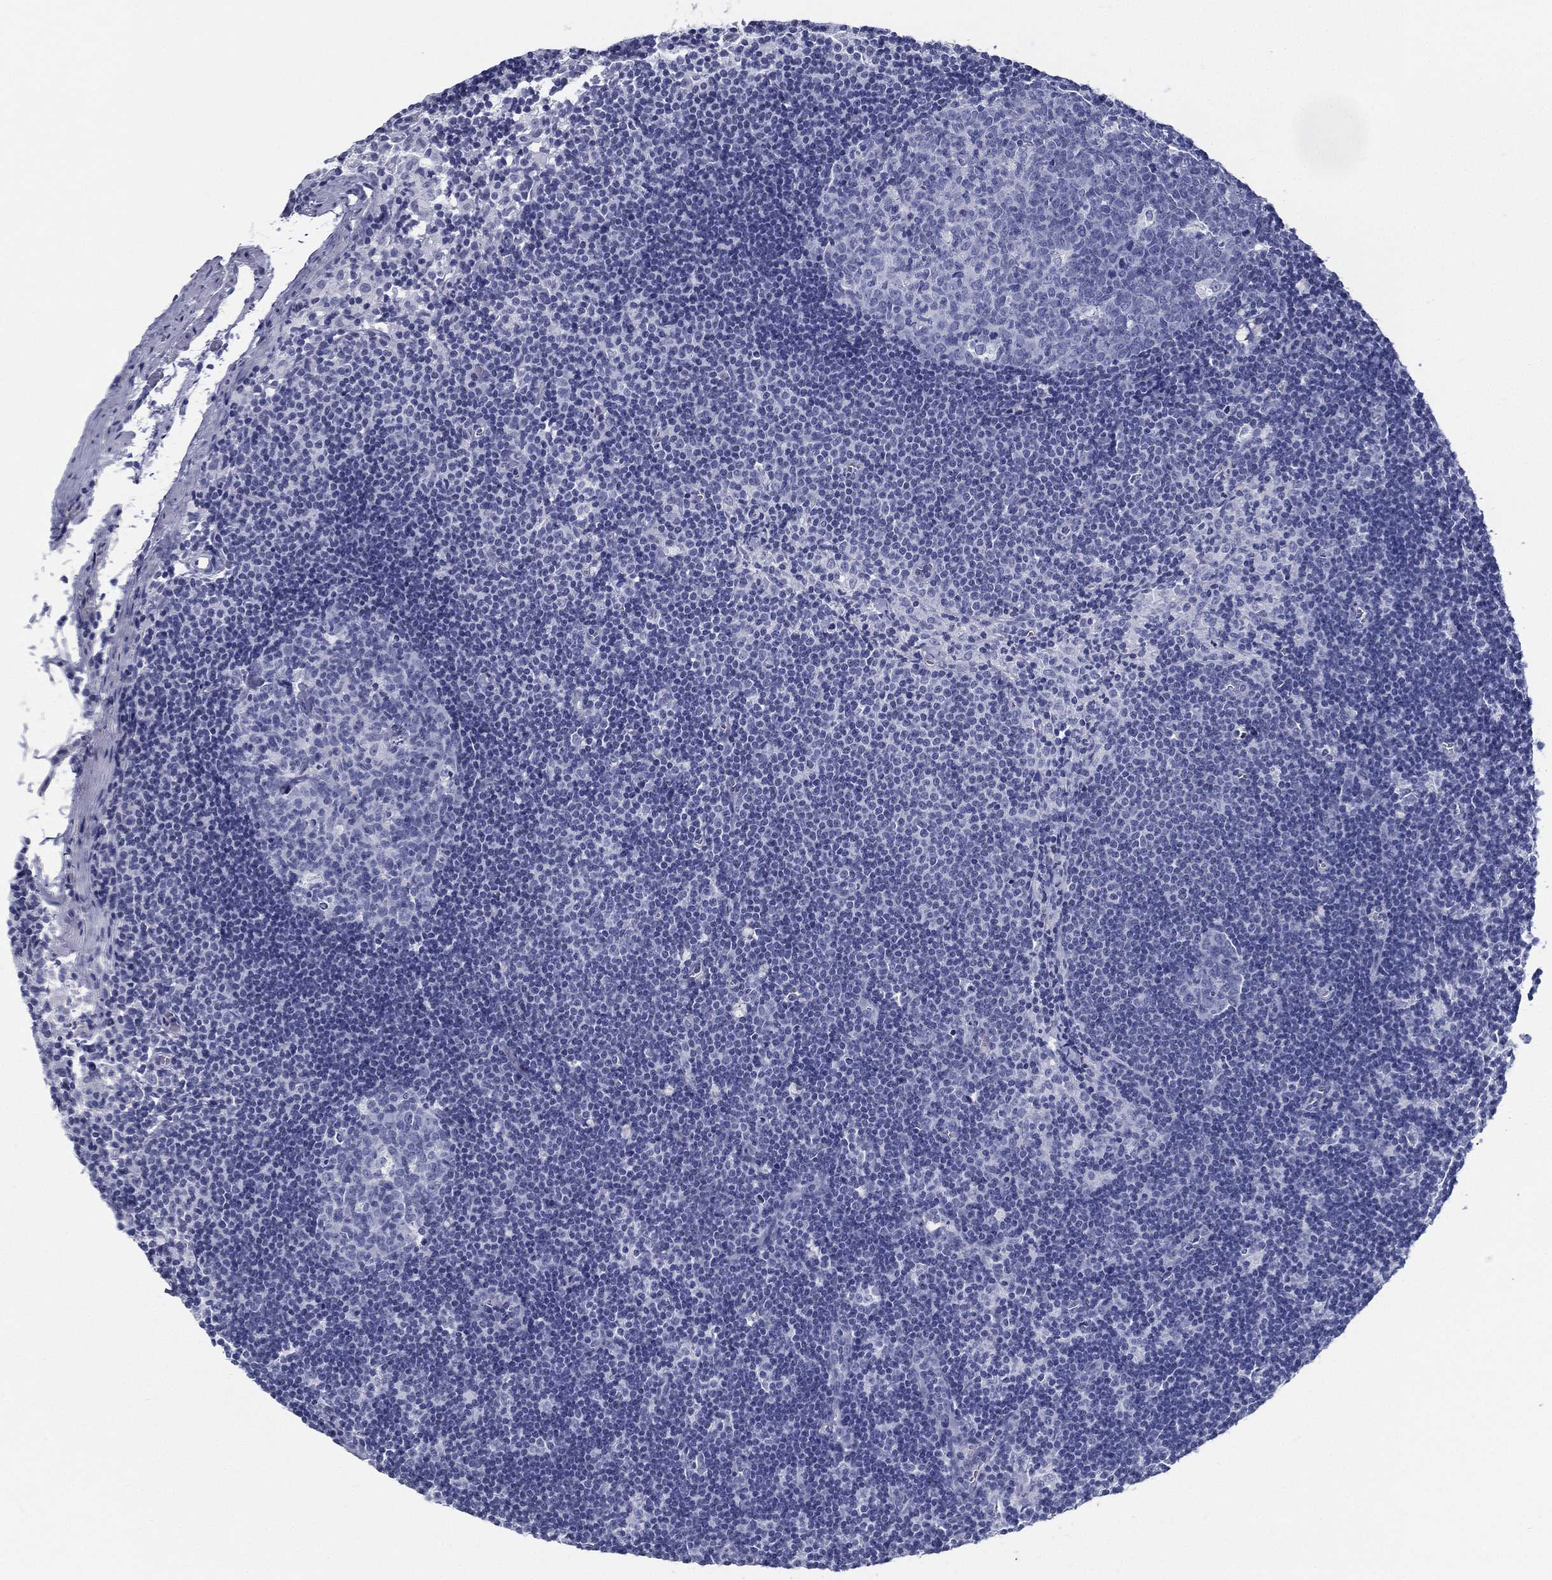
{"staining": {"intensity": "negative", "quantity": "none", "location": "none"}, "tissue": "lymph node", "cell_type": "Germinal center cells", "image_type": "normal", "snomed": [{"axis": "morphology", "description": "Normal tissue, NOS"}, {"axis": "topography", "description": "Lymph node"}], "caption": "This is a micrograph of immunohistochemistry (IHC) staining of normal lymph node, which shows no staining in germinal center cells. Brightfield microscopy of immunohistochemistry stained with DAB (brown) and hematoxylin (blue), captured at high magnification.", "gene": "RSPH4A", "patient": {"sex": "female", "age": 34}}